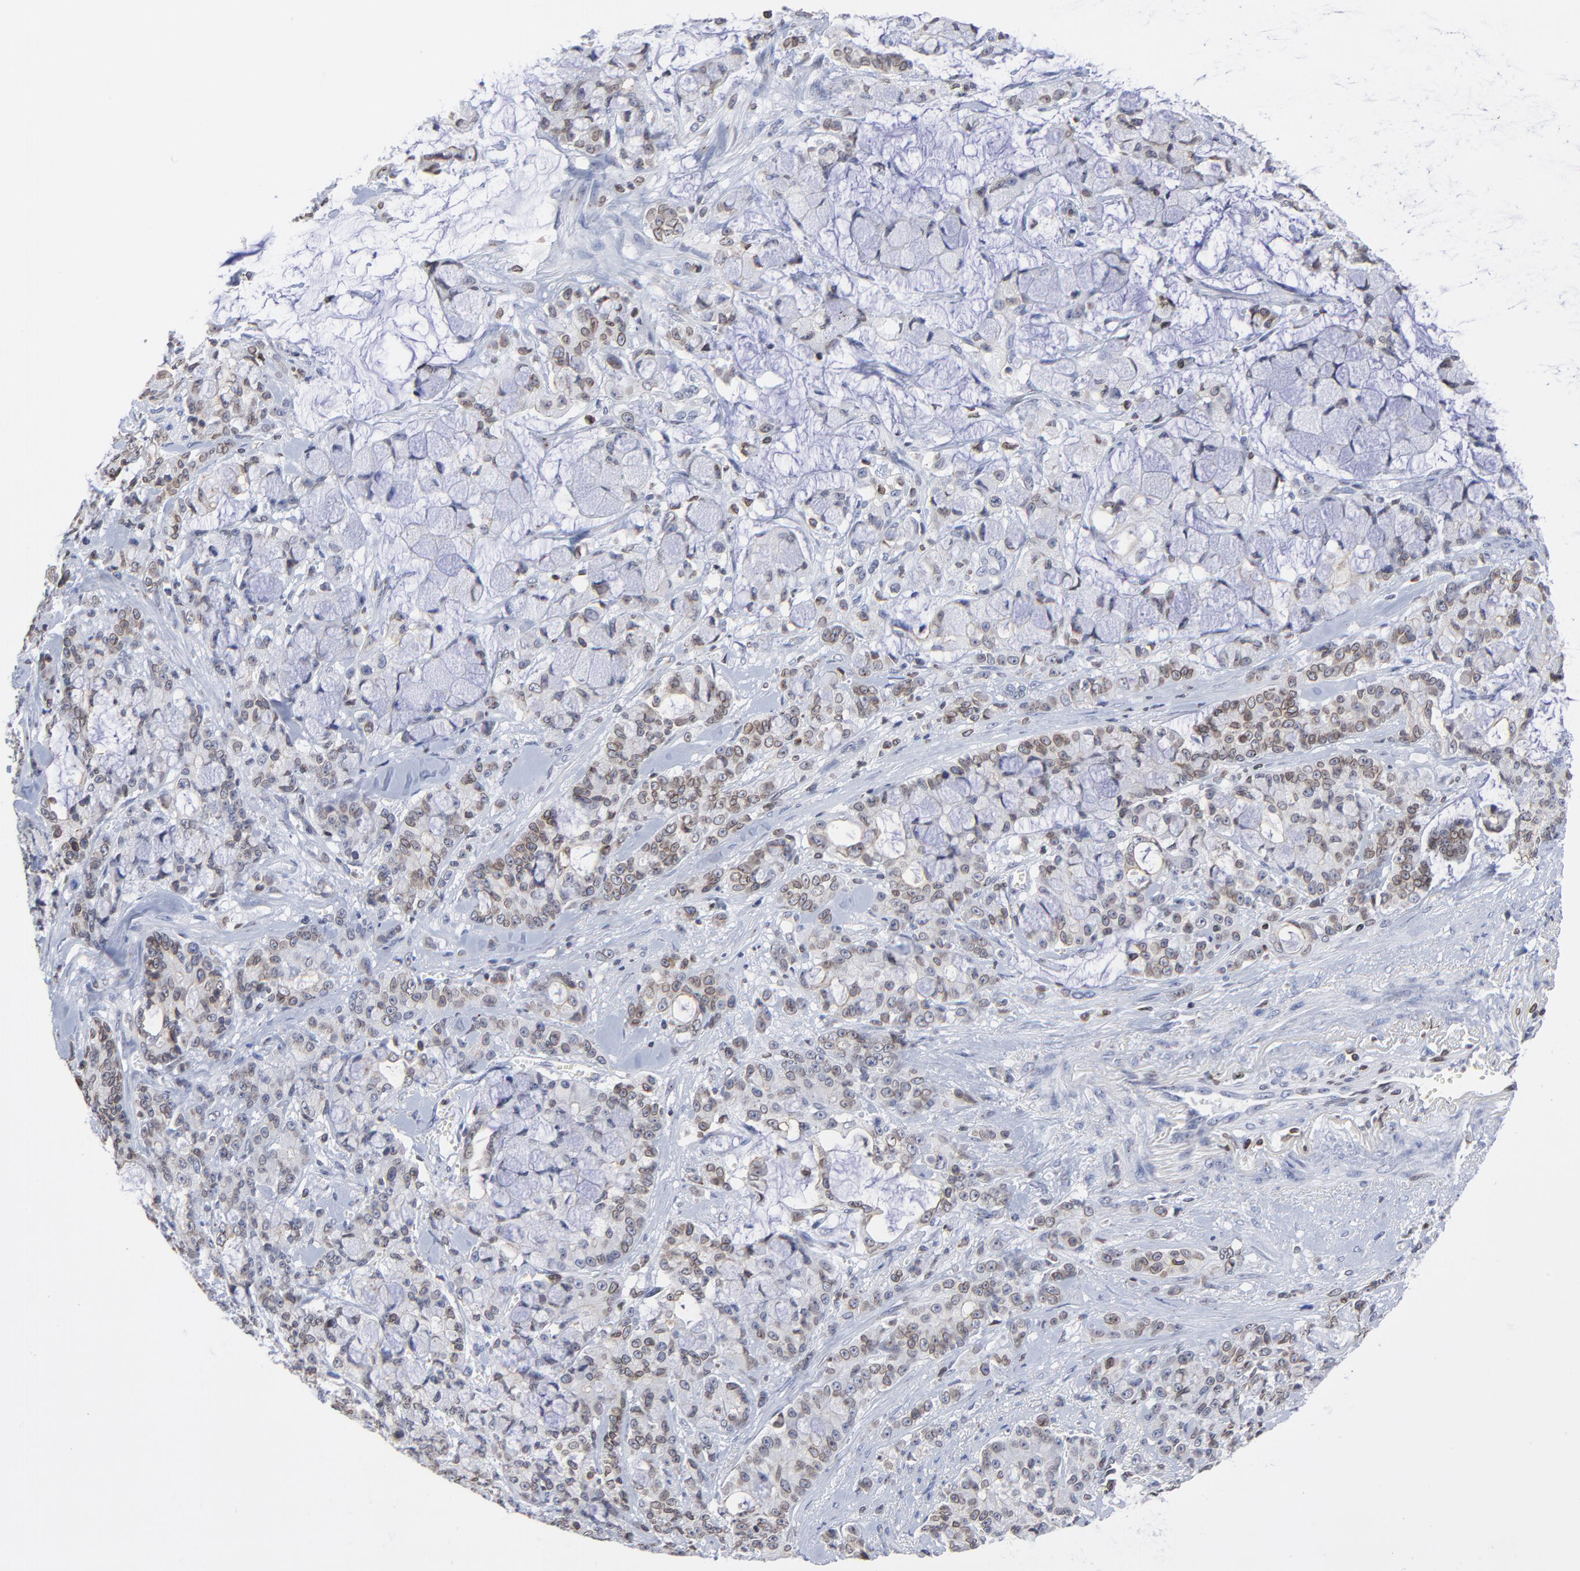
{"staining": {"intensity": "moderate", "quantity": ">75%", "location": "cytoplasmic/membranous,nuclear"}, "tissue": "pancreatic cancer", "cell_type": "Tumor cells", "image_type": "cancer", "snomed": [{"axis": "morphology", "description": "Adenocarcinoma, NOS"}, {"axis": "topography", "description": "Pancreas"}], "caption": "Protein expression by immunohistochemistry (IHC) exhibits moderate cytoplasmic/membranous and nuclear expression in about >75% of tumor cells in adenocarcinoma (pancreatic).", "gene": "THAP7", "patient": {"sex": "female", "age": 73}}